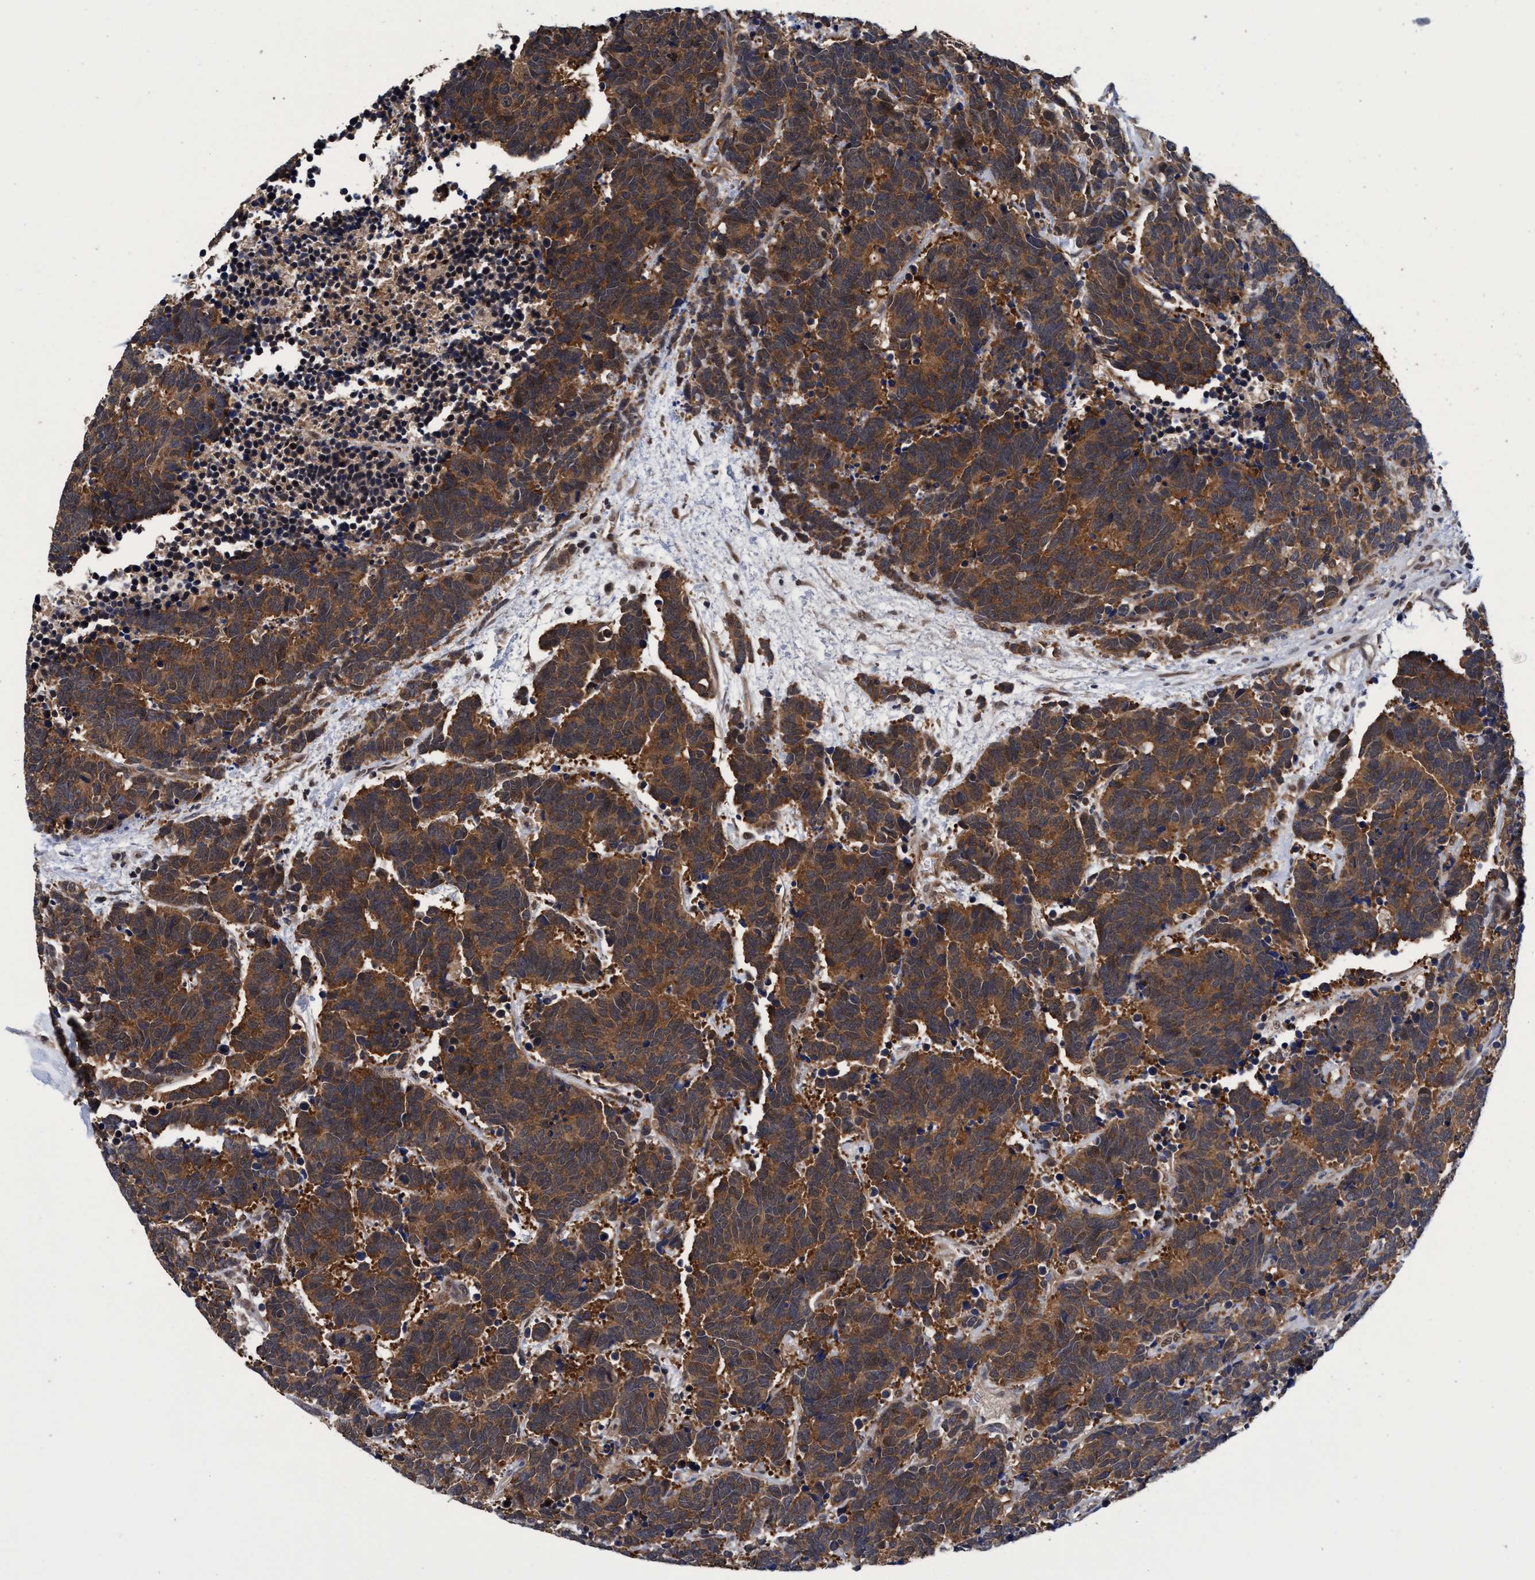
{"staining": {"intensity": "moderate", "quantity": ">75%", "location": "cytoplasmic/membranous"}, "tissue": "carcinoid", "cell_type": "Tumor cells", "image_type": "cancer", "snomed": [{"axis": "morphology", "description": "Carcinoma, NOS"}, {"axis": "morphology", "description": "Carcinoid, malignant, NOS"}, {"axis": "topography", "description": "Urinary bladder"}], "caption": "DAB (3,3'-diaminobenzidine) immunohistochemical staining of human carcinoma exhibits moderate cytoplasmic/membranous protein positivity in about >75% of tumor cells. The protein is stained brown, and the nuclei are stained in blue (DAB (3,3'-diaminobenzidine) IHC with brightfield microscopy, high magnification).", "gene": "PSMD12", "patient": {"sex": "male", "age": 57}}